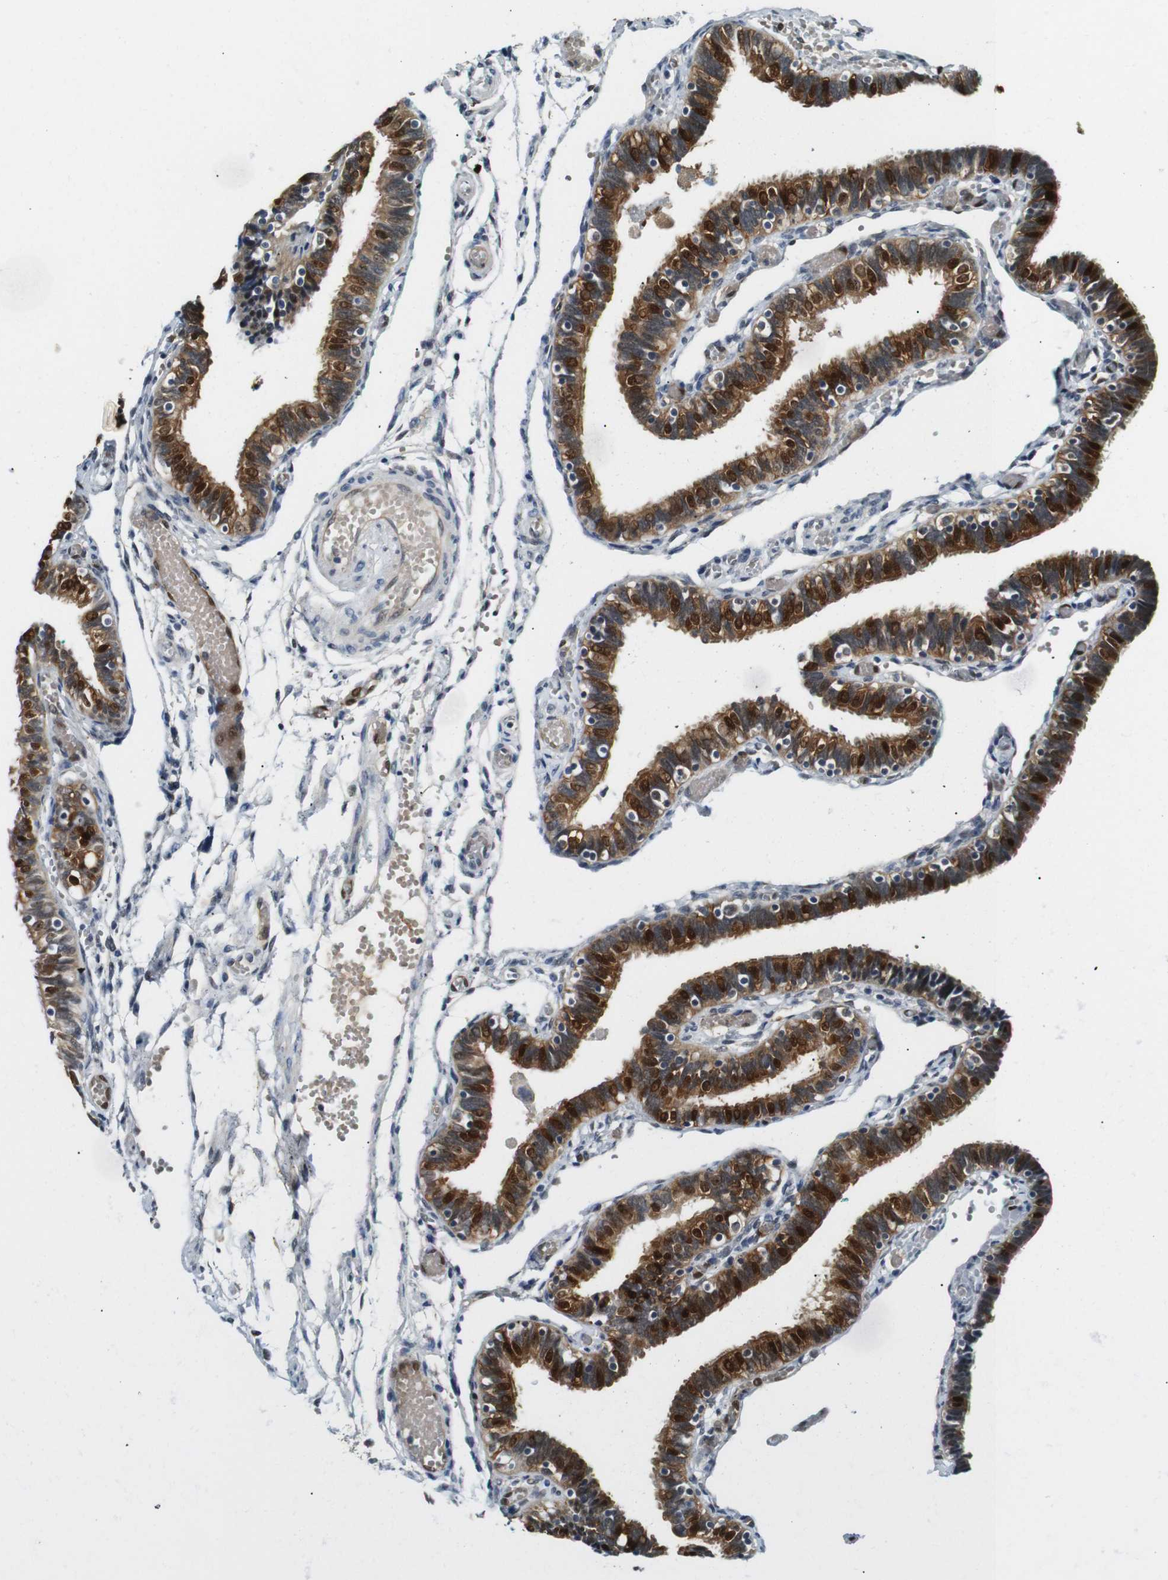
{"staining": {"intensity": "strong", "quantity": "25%-75%", "location": "cytoplasmic/membranous,nuclear"}, "tissue": "fallopian tube", "cell_type": "Glandular cells", "image_type": "normal", "snomed": [{"axis": "morphology", "description": "Normal tissue, NOS"}, {"axis": "topography", "description": "Fallopian tube"}], "caption": "Fallopian tube stained with immunohistochemistry (IHC) demonstrates strong cytoplasmic/membranous,nuclear positivity in approximately 25%-75% of glandular cells.", "gene": "LXN", "patient": {"sex": "female", "age": 46}}